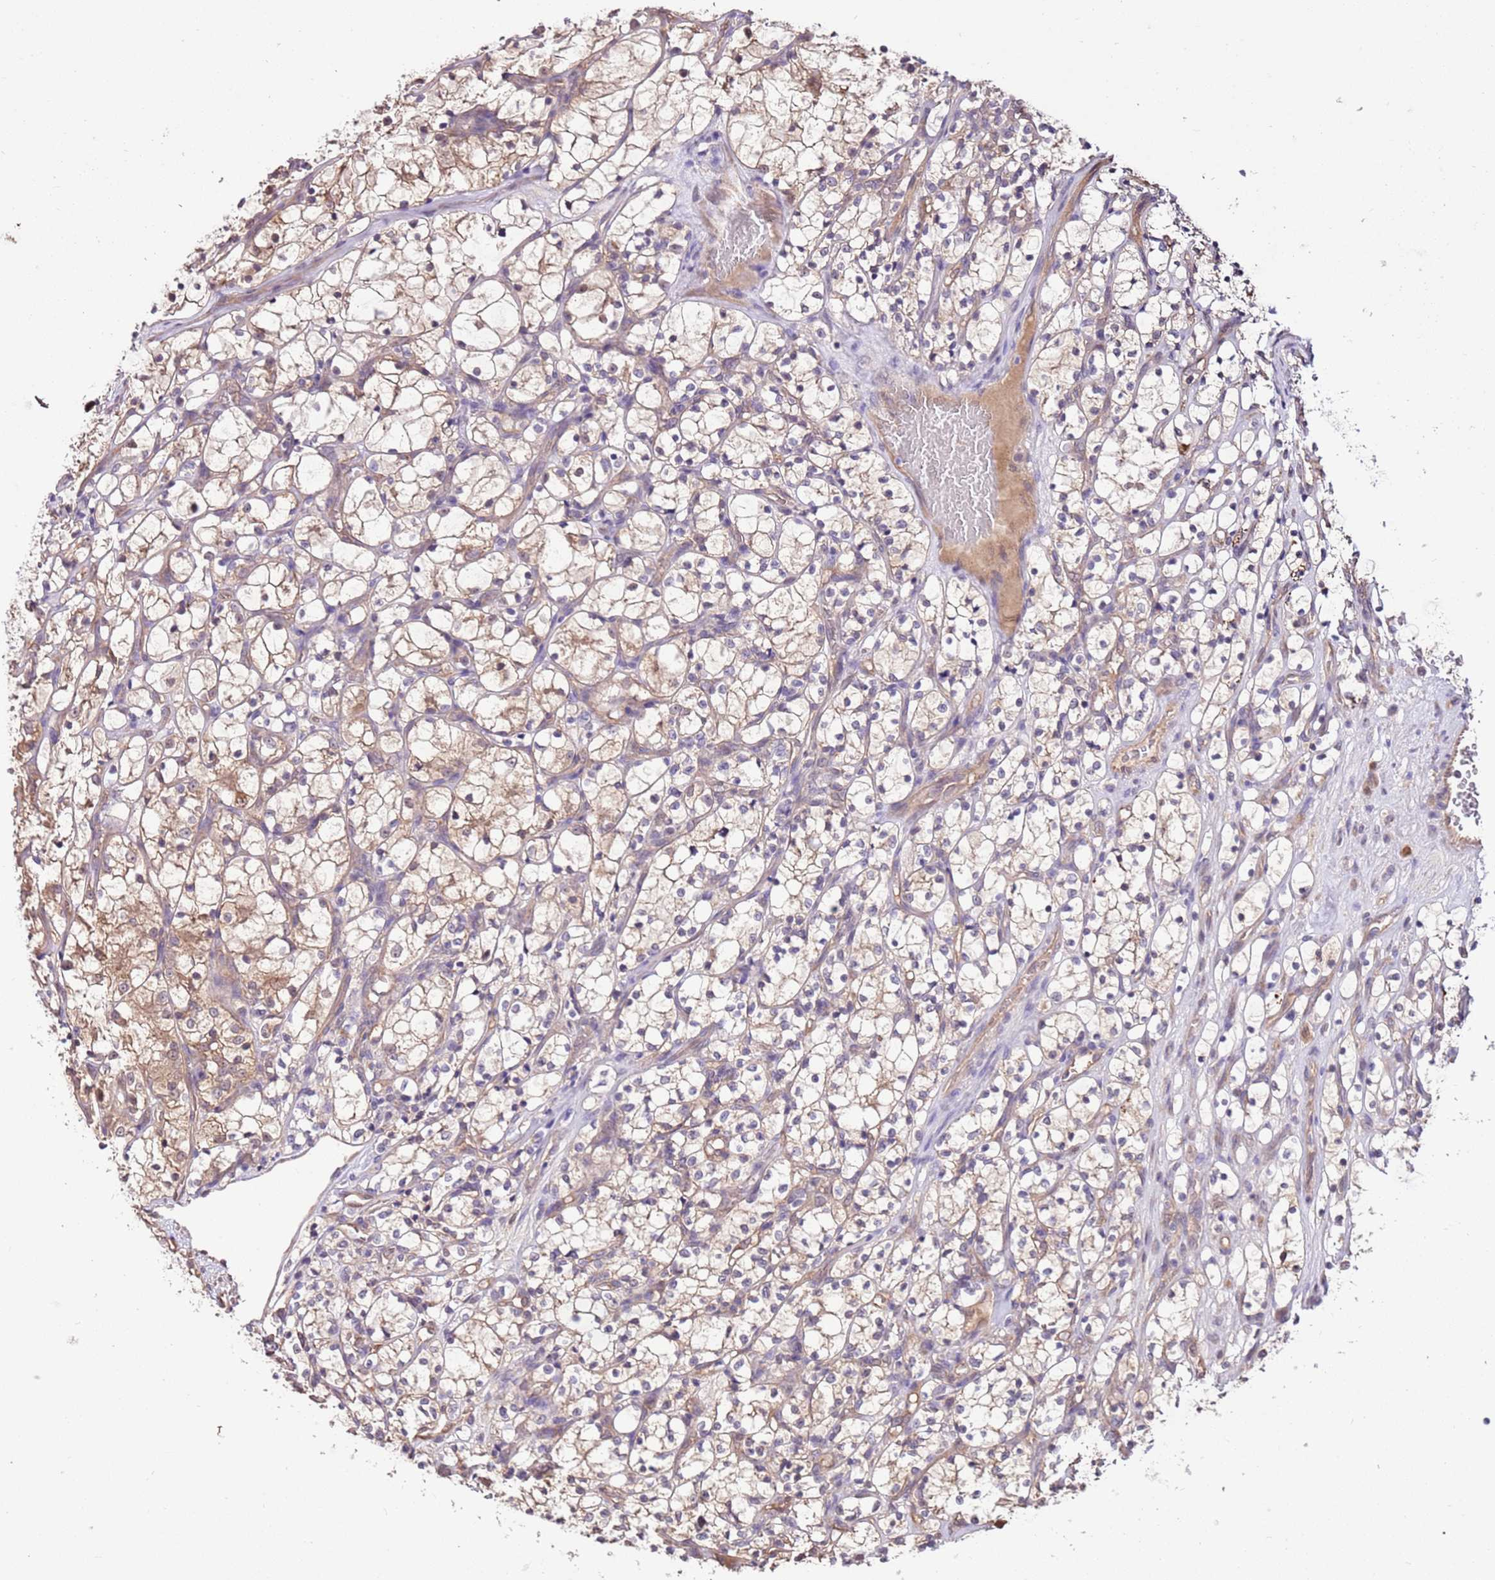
{"staining": {"intensity": "weak", "quantity": "25%-75%", "location": "cytoplasmic/membranous"}, "tissue": "renal cancer", "cell_type": "Tumor cells", "image_type": "cancer", "snomed": [{"axis": "morphology", "description": "Adenocarcinoma, NOS"}, {"axis": "topography", "description": "Kidney"}], "caption": "Adenocarcinoma (renal) tissue displays weak cytoplasmic/membranous staining in about 25%-75% of tumor cells, visualized by immunohistochemistry.", "gene": "BBS5", "patient": {"sex": "female", "age": 69}}